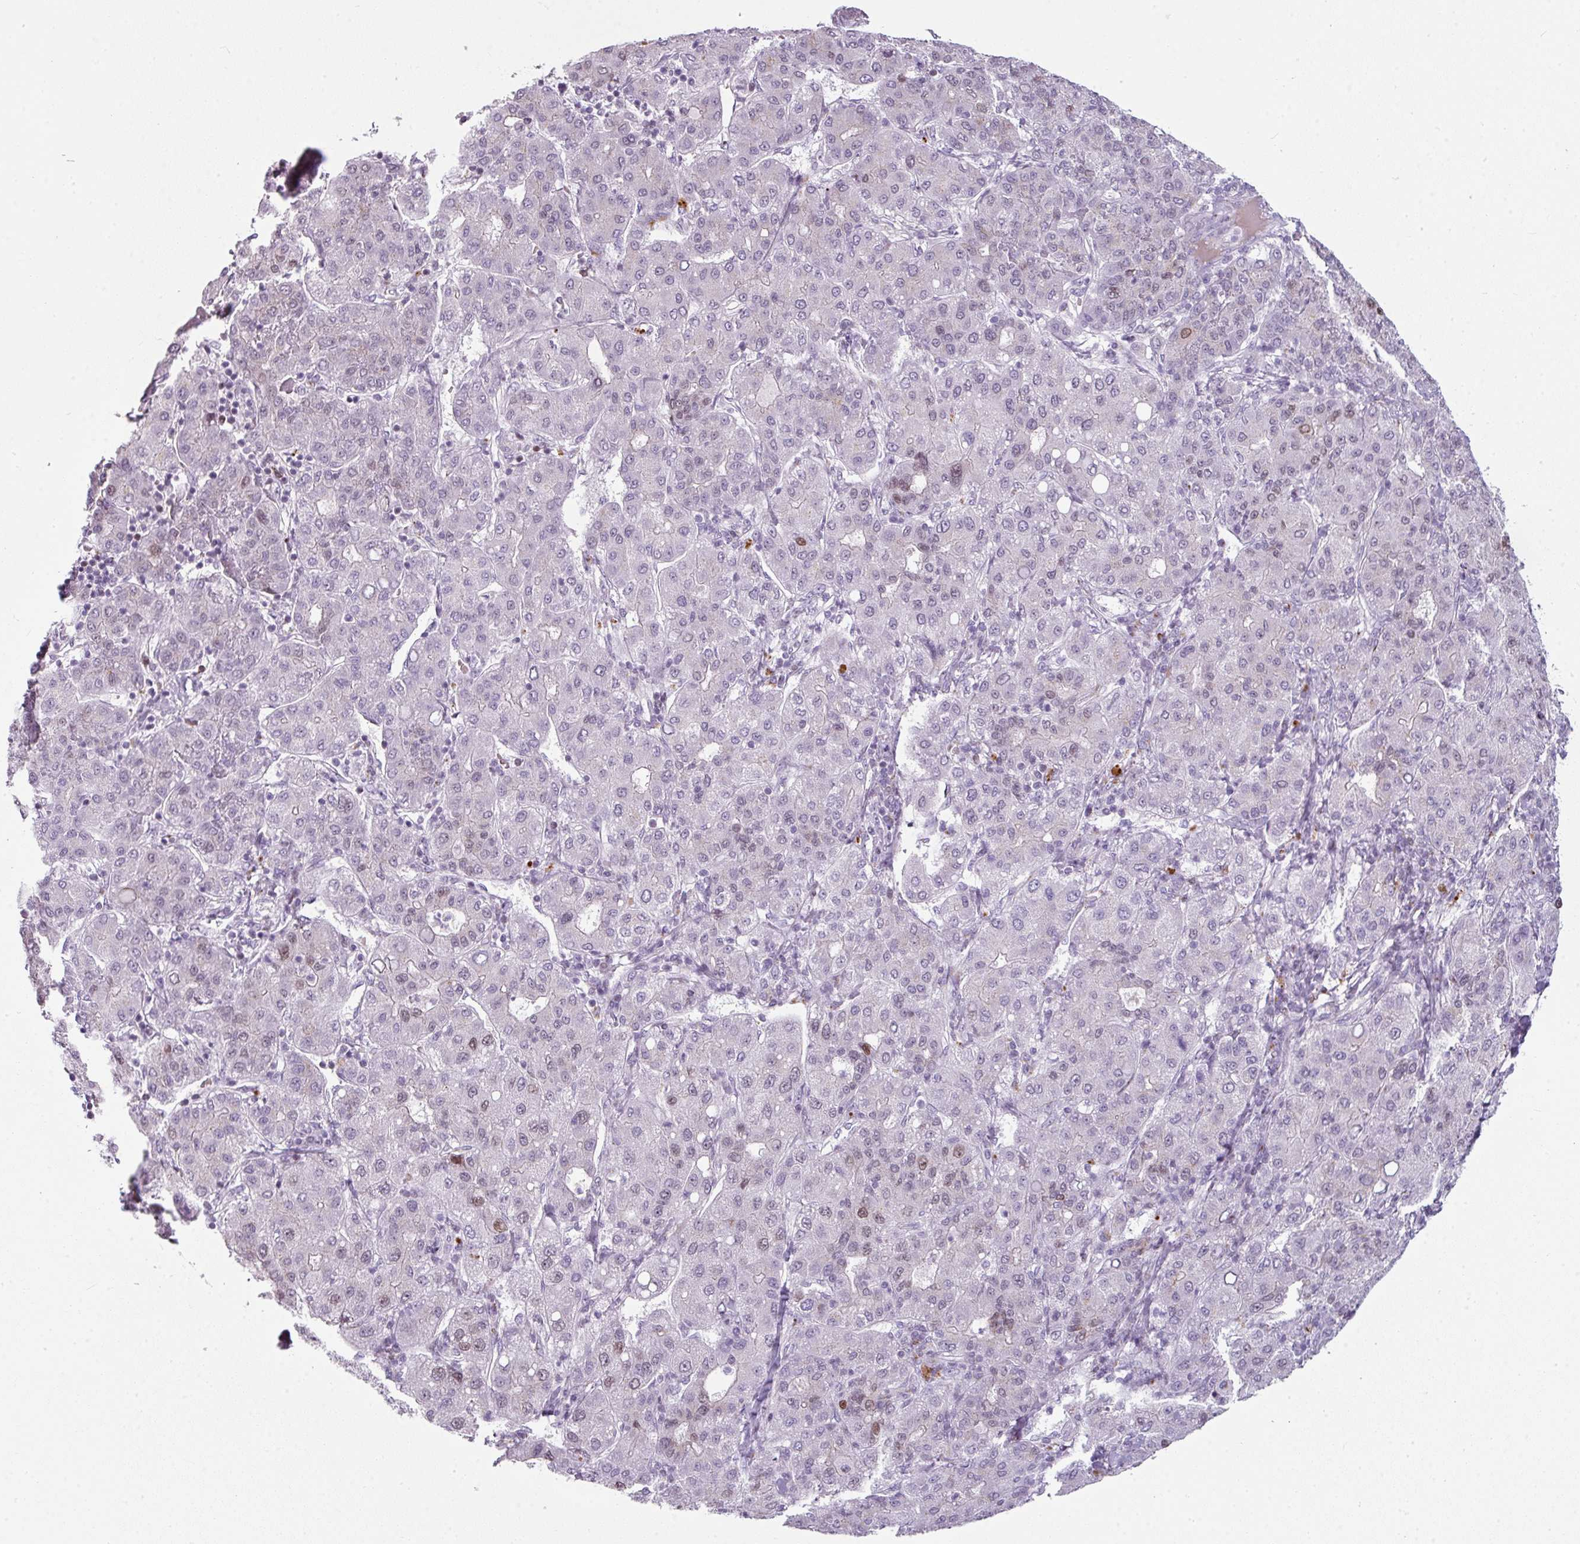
{"staining": {"intensity": "moderate", "quantity": "<25%", "location": "nuclear"}, "tissue": "liver cancer", "cell_type": "Tumor cells", "image_type": "cancer", "snomed": [{"axis": "morphology", "description": "Carcinoma, Hepatocellular, NOS"}, {"axis": "topography", "description": "Liver"}], "caption": "DAB immunohistochemical staining of liver cancer demonstrates moderate nuclear protein staining in about <25% of tumor cells.", "gene": "SYT8", "patient": {"sex": "male", "age": 65}}